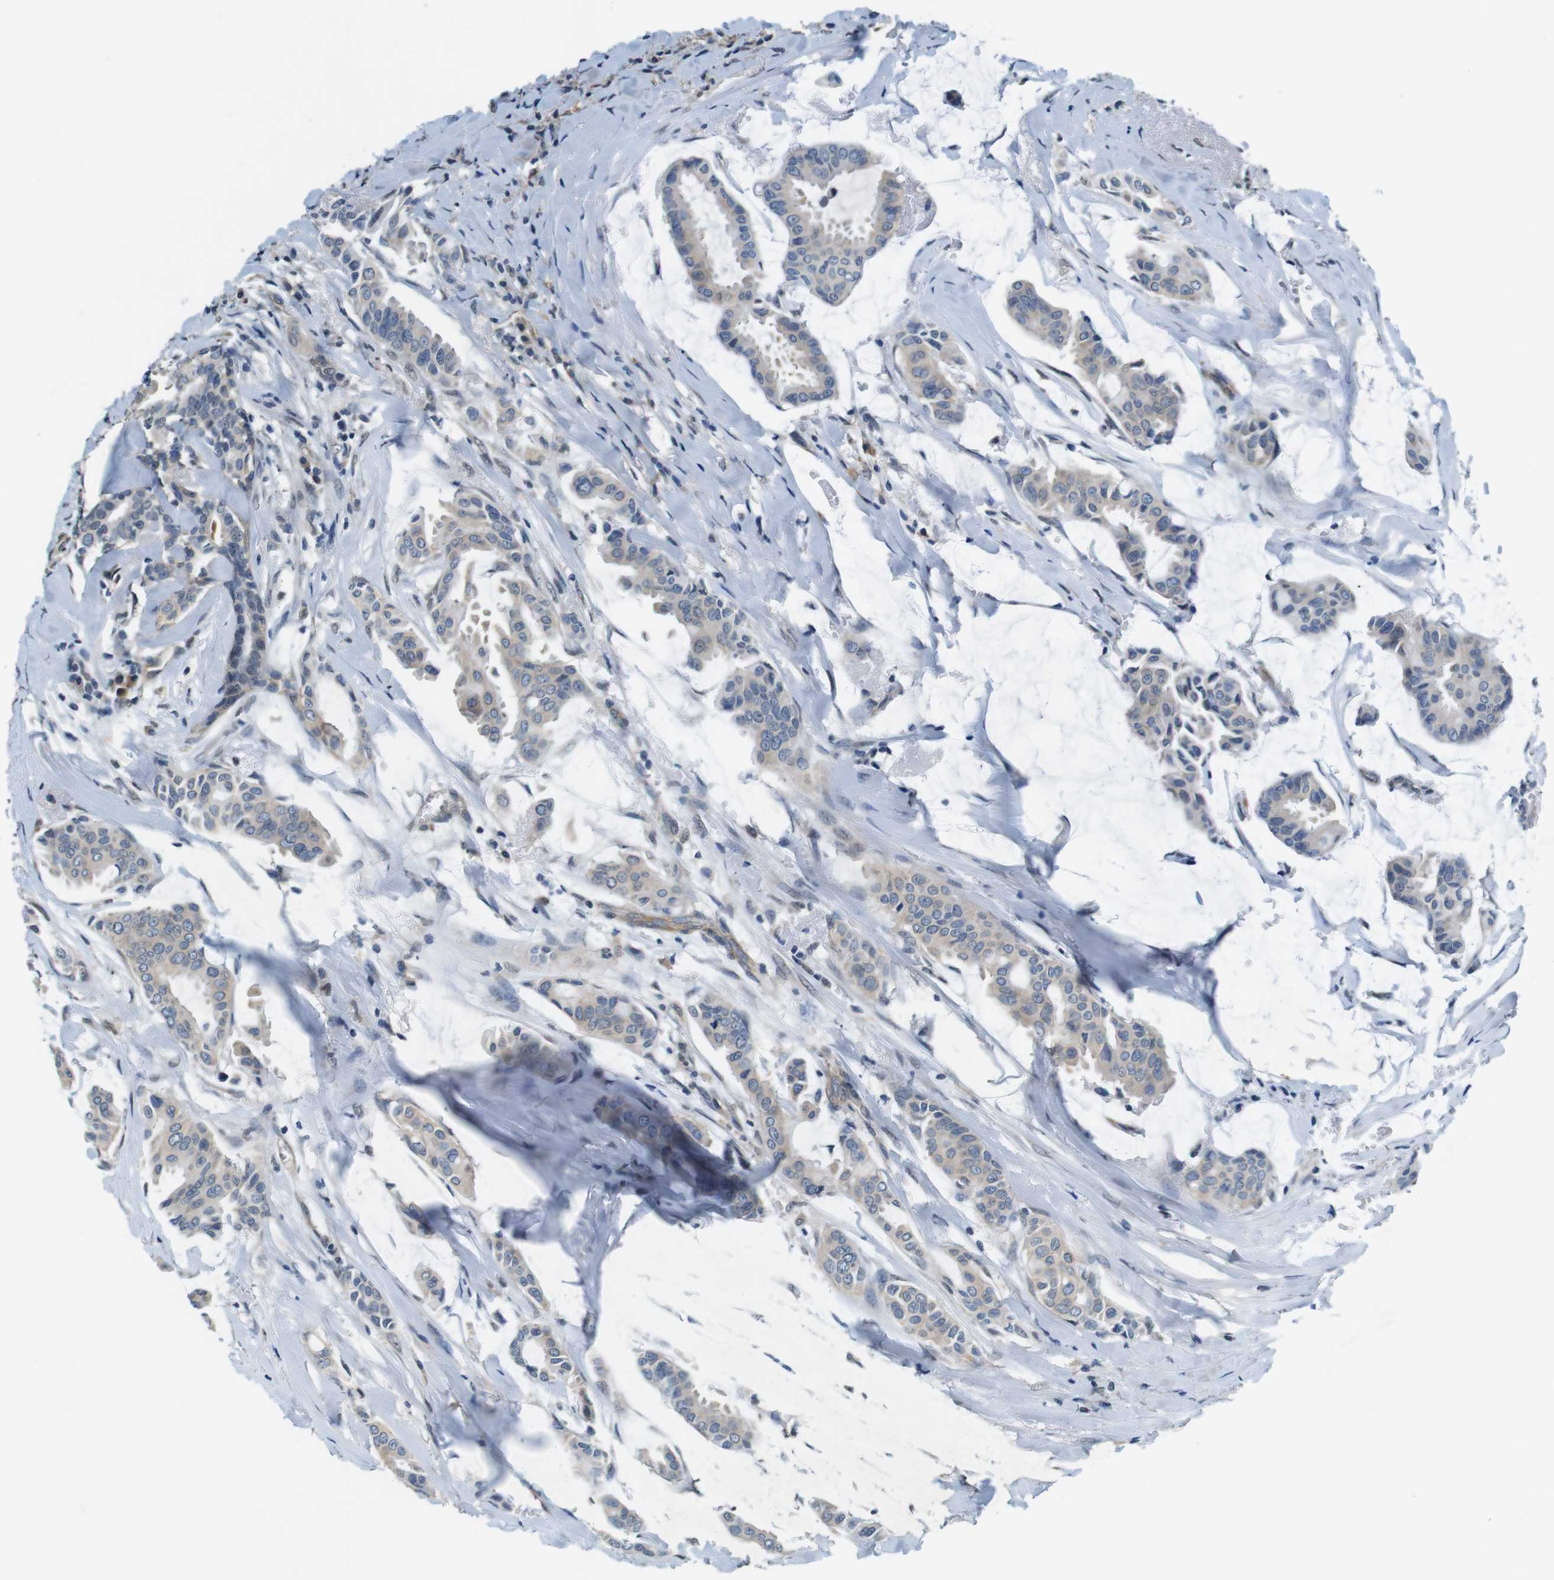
{"staining": {"intensity": "weak", "quantity": "25%-75%", "location": "cytoplasmic/membranous"}, "tissue": "head and neck cancer", "cell_type": "Tumor cells", "image_type": "cancer", "snomed": [{"axis": "morphology", "description": "Adenocarcinoma, NOS"}, {"axis": "topography", "description": "Salivary gland"}, {"axis": "topography", "description": "Head-Neck"}], "caption": "Tumor cells demonstrate weak cytoplasmic/membranous positivity in about 25%-75% of cells in head and neck cancer.", "gene": "CD163L1", "patient": {"sex": "female", "age": 59}}